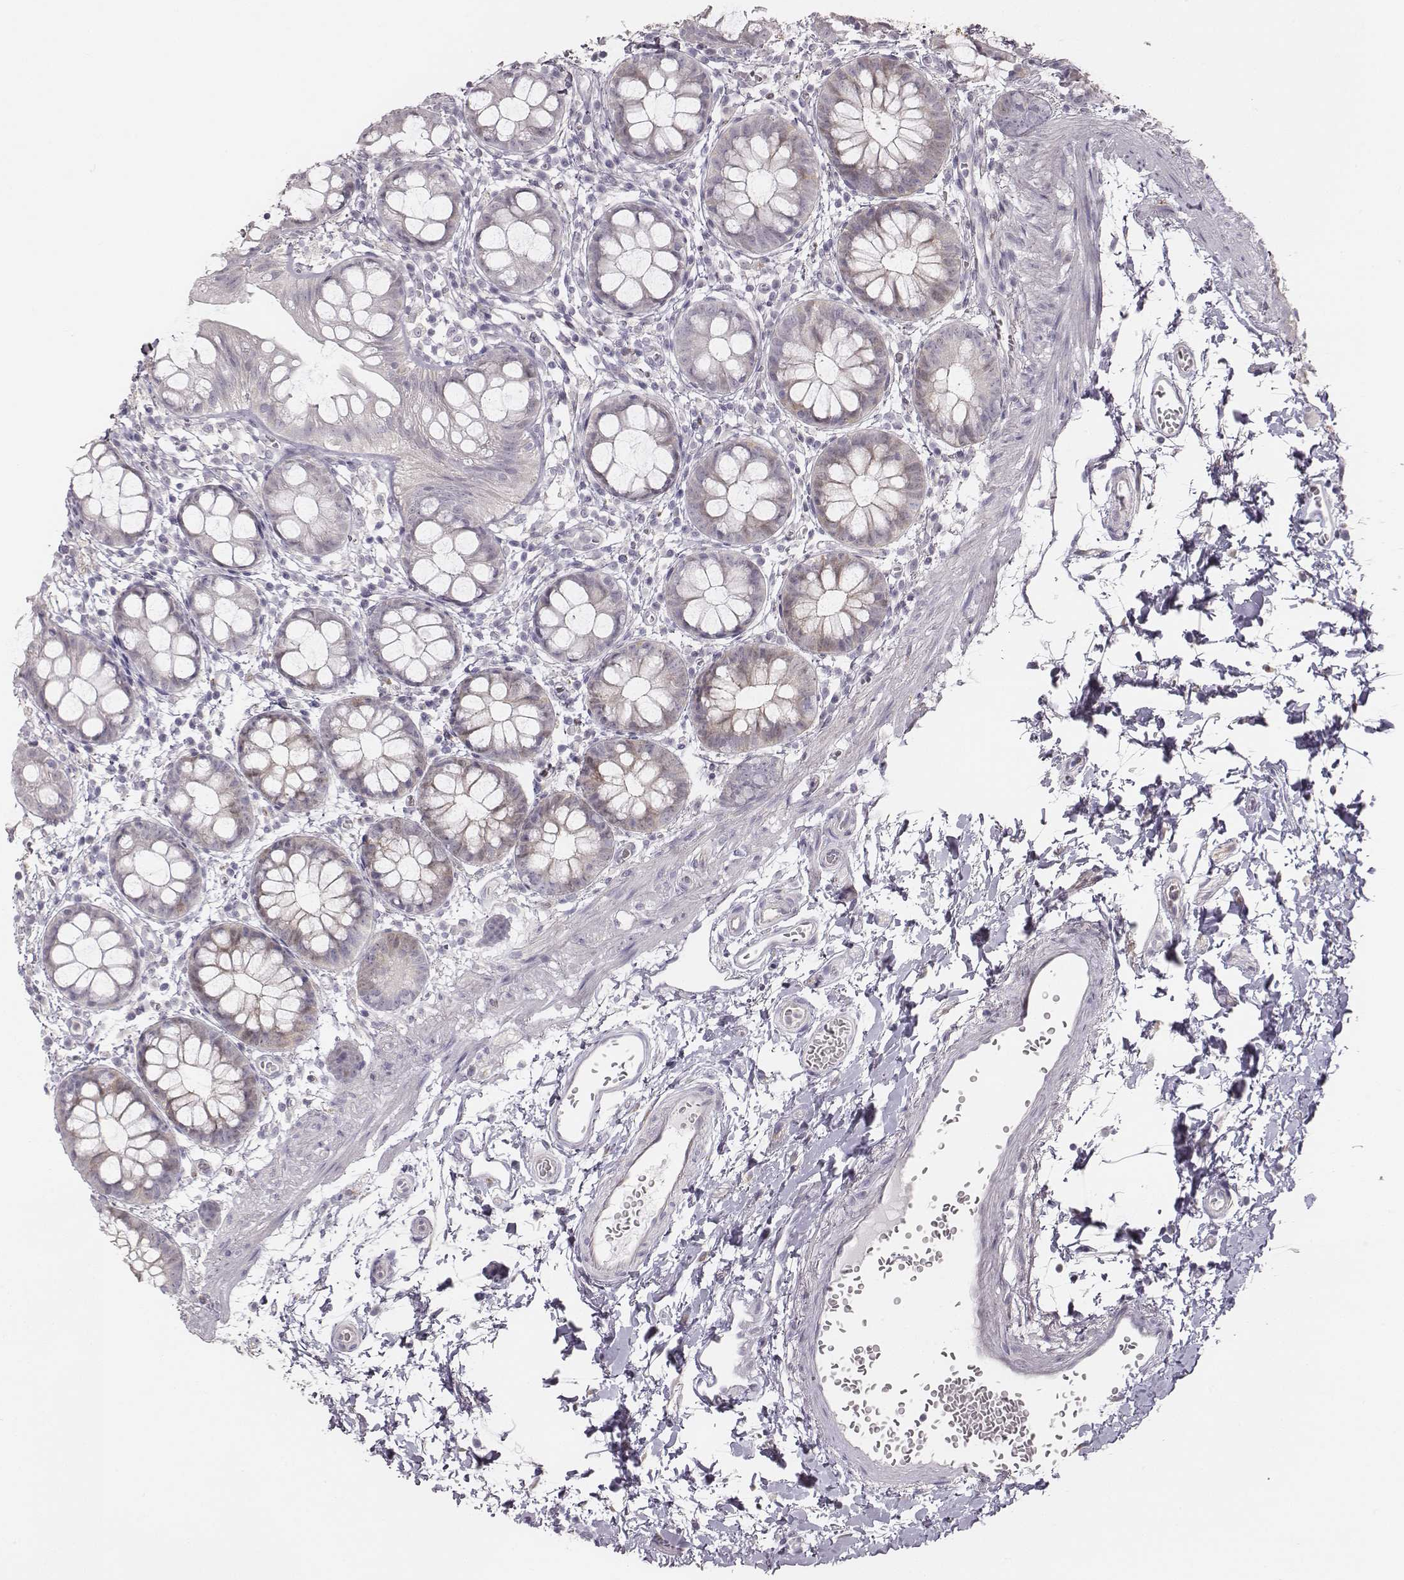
{"staining": {"intensity": "negative", "quantity": "none", "location": "none"}, "tissue": "rectum", "cell_type": "Glandular cells", "image_type": "normal", "snomed": [{"axis": "morphology", "description": "Normal tissue, NOS"}, {"axis": "topography", "description": "Rectum"}], "caption": "Human rectum stained for a protein using IHC shows no positivity in glandular cells.", "gene": "PBK", "patient": {"sex": "male", "age": 57}}